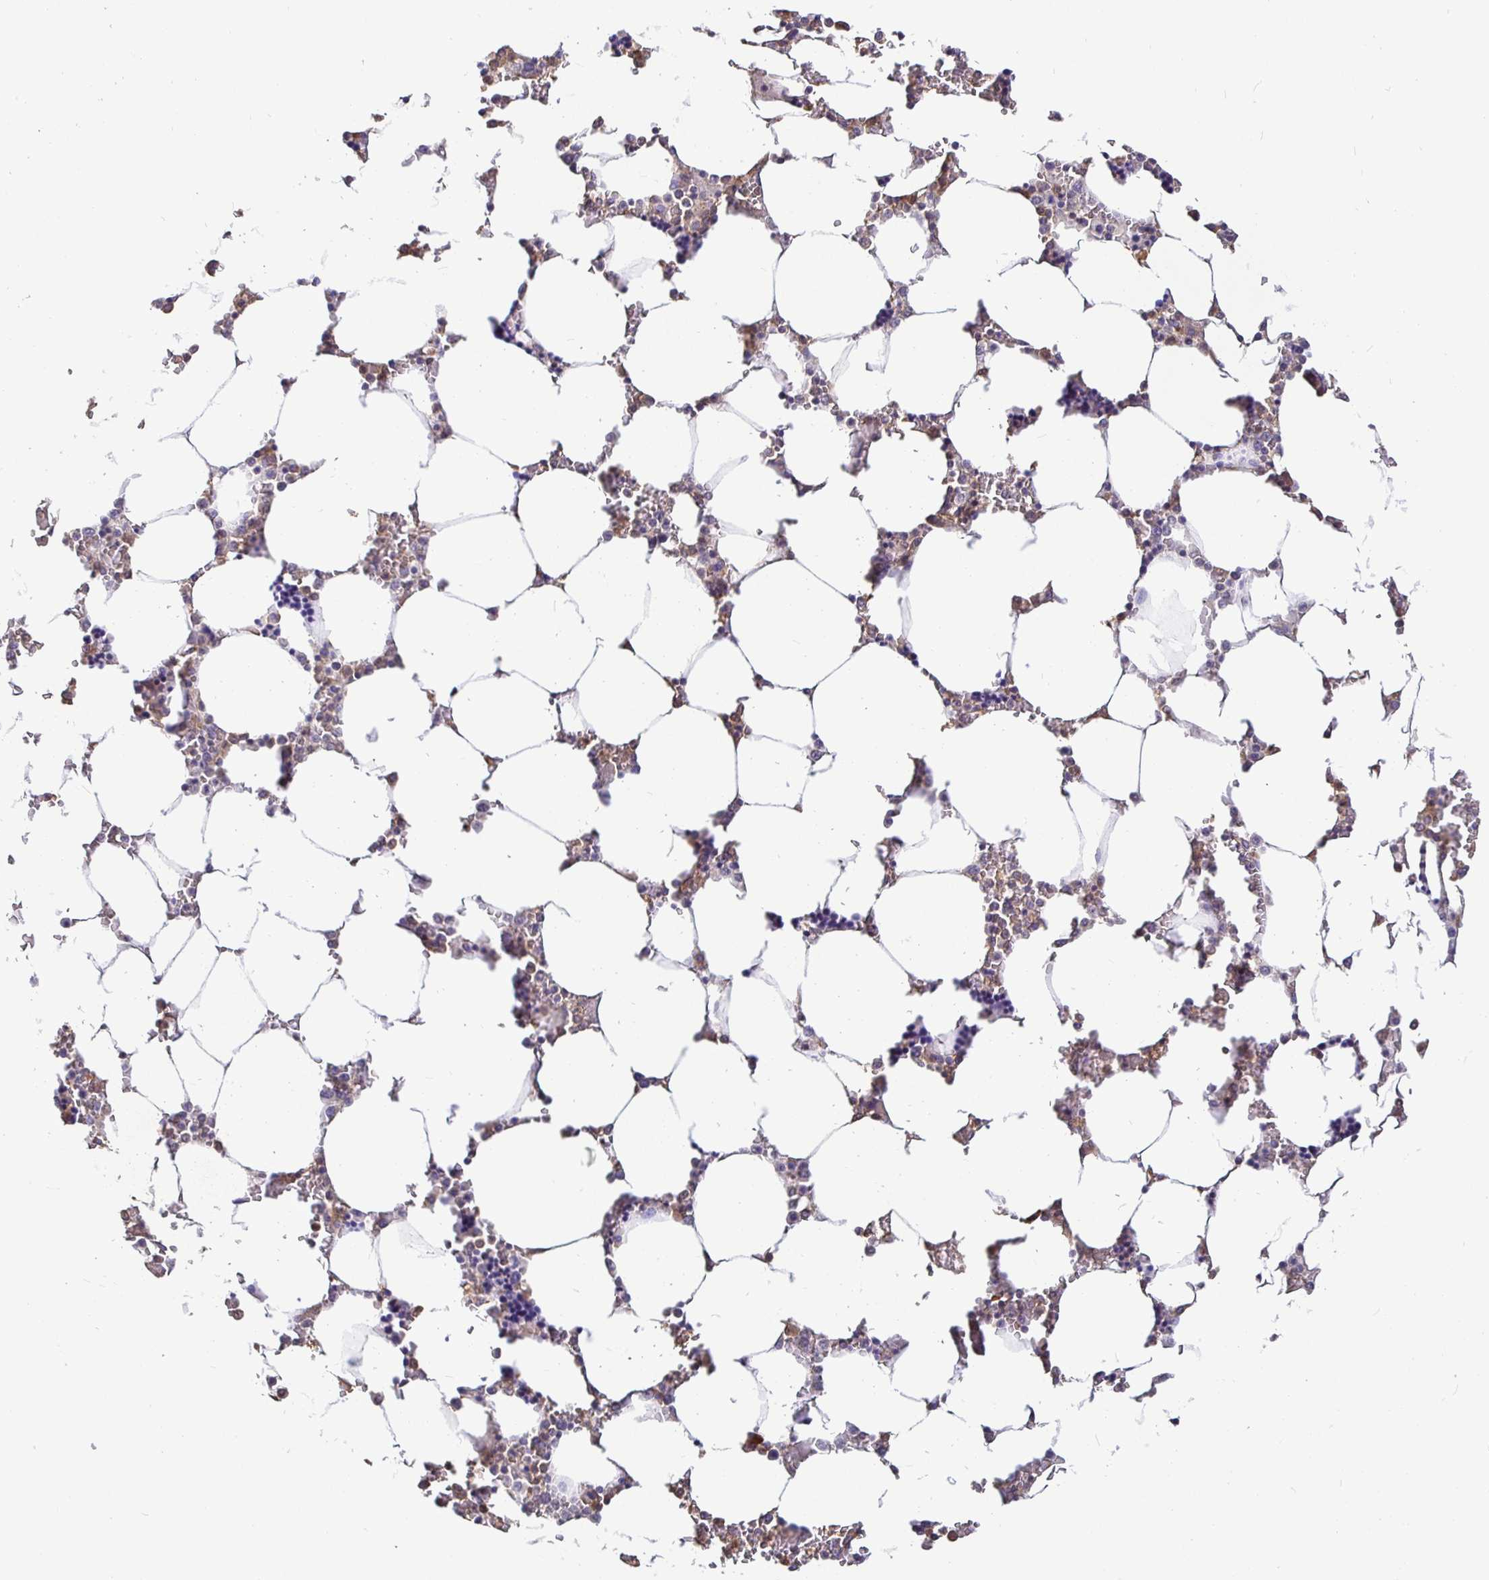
{"staining": {"intensity": "weak", "quantity": "<25%", "location": "cytoplasmic/membranous"}, "tissue": "bone marrow", "cell_type": "Hematopoietic cells", "image_type": "normal", "snomed": [{"axis": "morphology", "description": "Normal tissue, NOS"}, {"axis": "topography", "description": "Bone marrow"}], "caption": "Immunohistochemistry of normal bone marrow reveals no staining in hematopoietic cells. Nuclei are stained in blue.", "gene": "MAPK8IP3", "patient": {"sex": "male", "age": 64}}